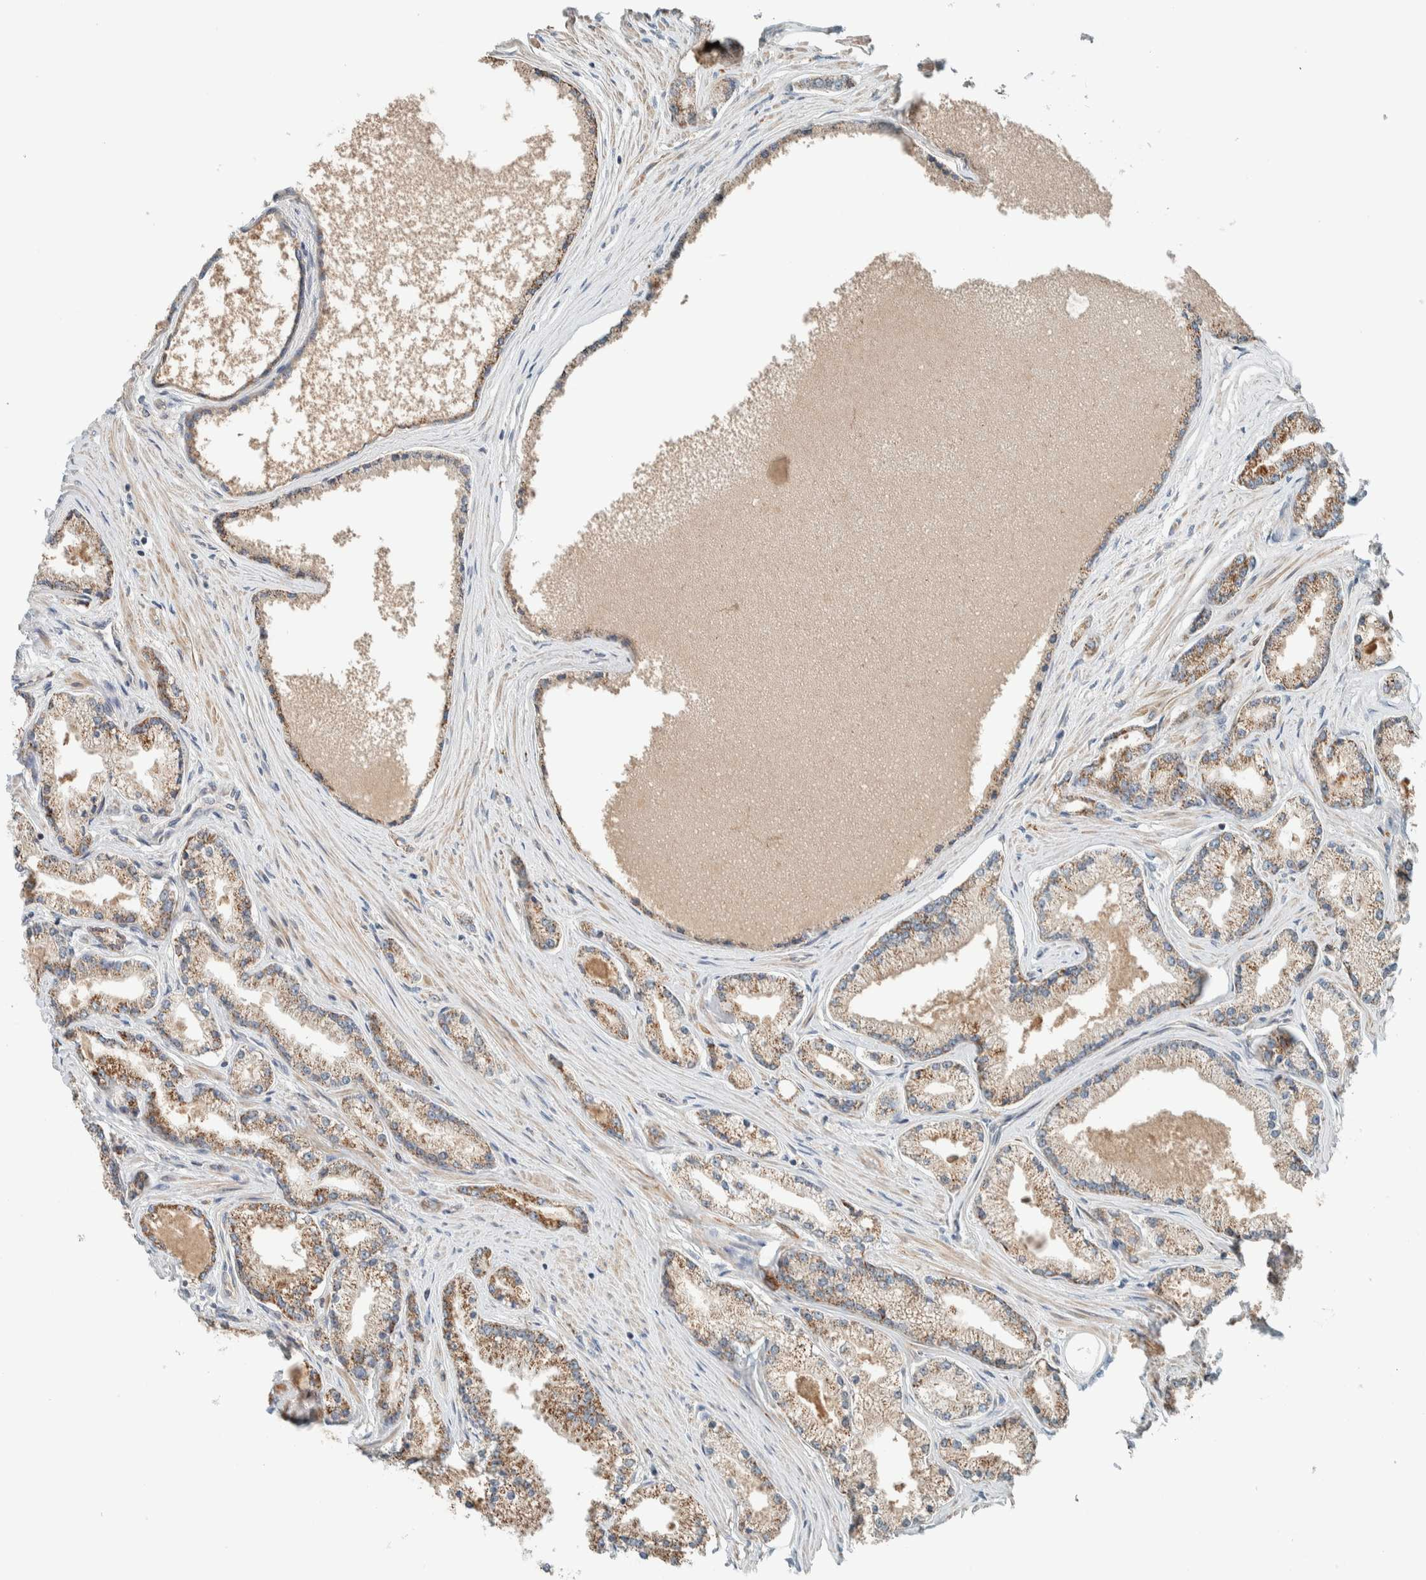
{"staining": {"intensity": "weak", "quantity": ">75%", "location": "cytoplasmic/membranous"}, "tissue": "prostate cancer", "cell_type": "Tumor cells", "image_type": "cancer", "snomed": [{"axis": "morphology", "description": "Adenocarcinoma, High grade"}, {"axis": "topography", "description": "Prostate"}], "caption": "DAB (3,3'-diaminobenzidine) immunohistochemical staining of human prostate cancer shows weak cytoplasmic/membranous protein positivity in about >75% of tumor cells. (Brightfield microscopy of DAB IHC at high magnification).", "gene": "SLFN12L", "patient": {"sex": "male", "age": 71}}